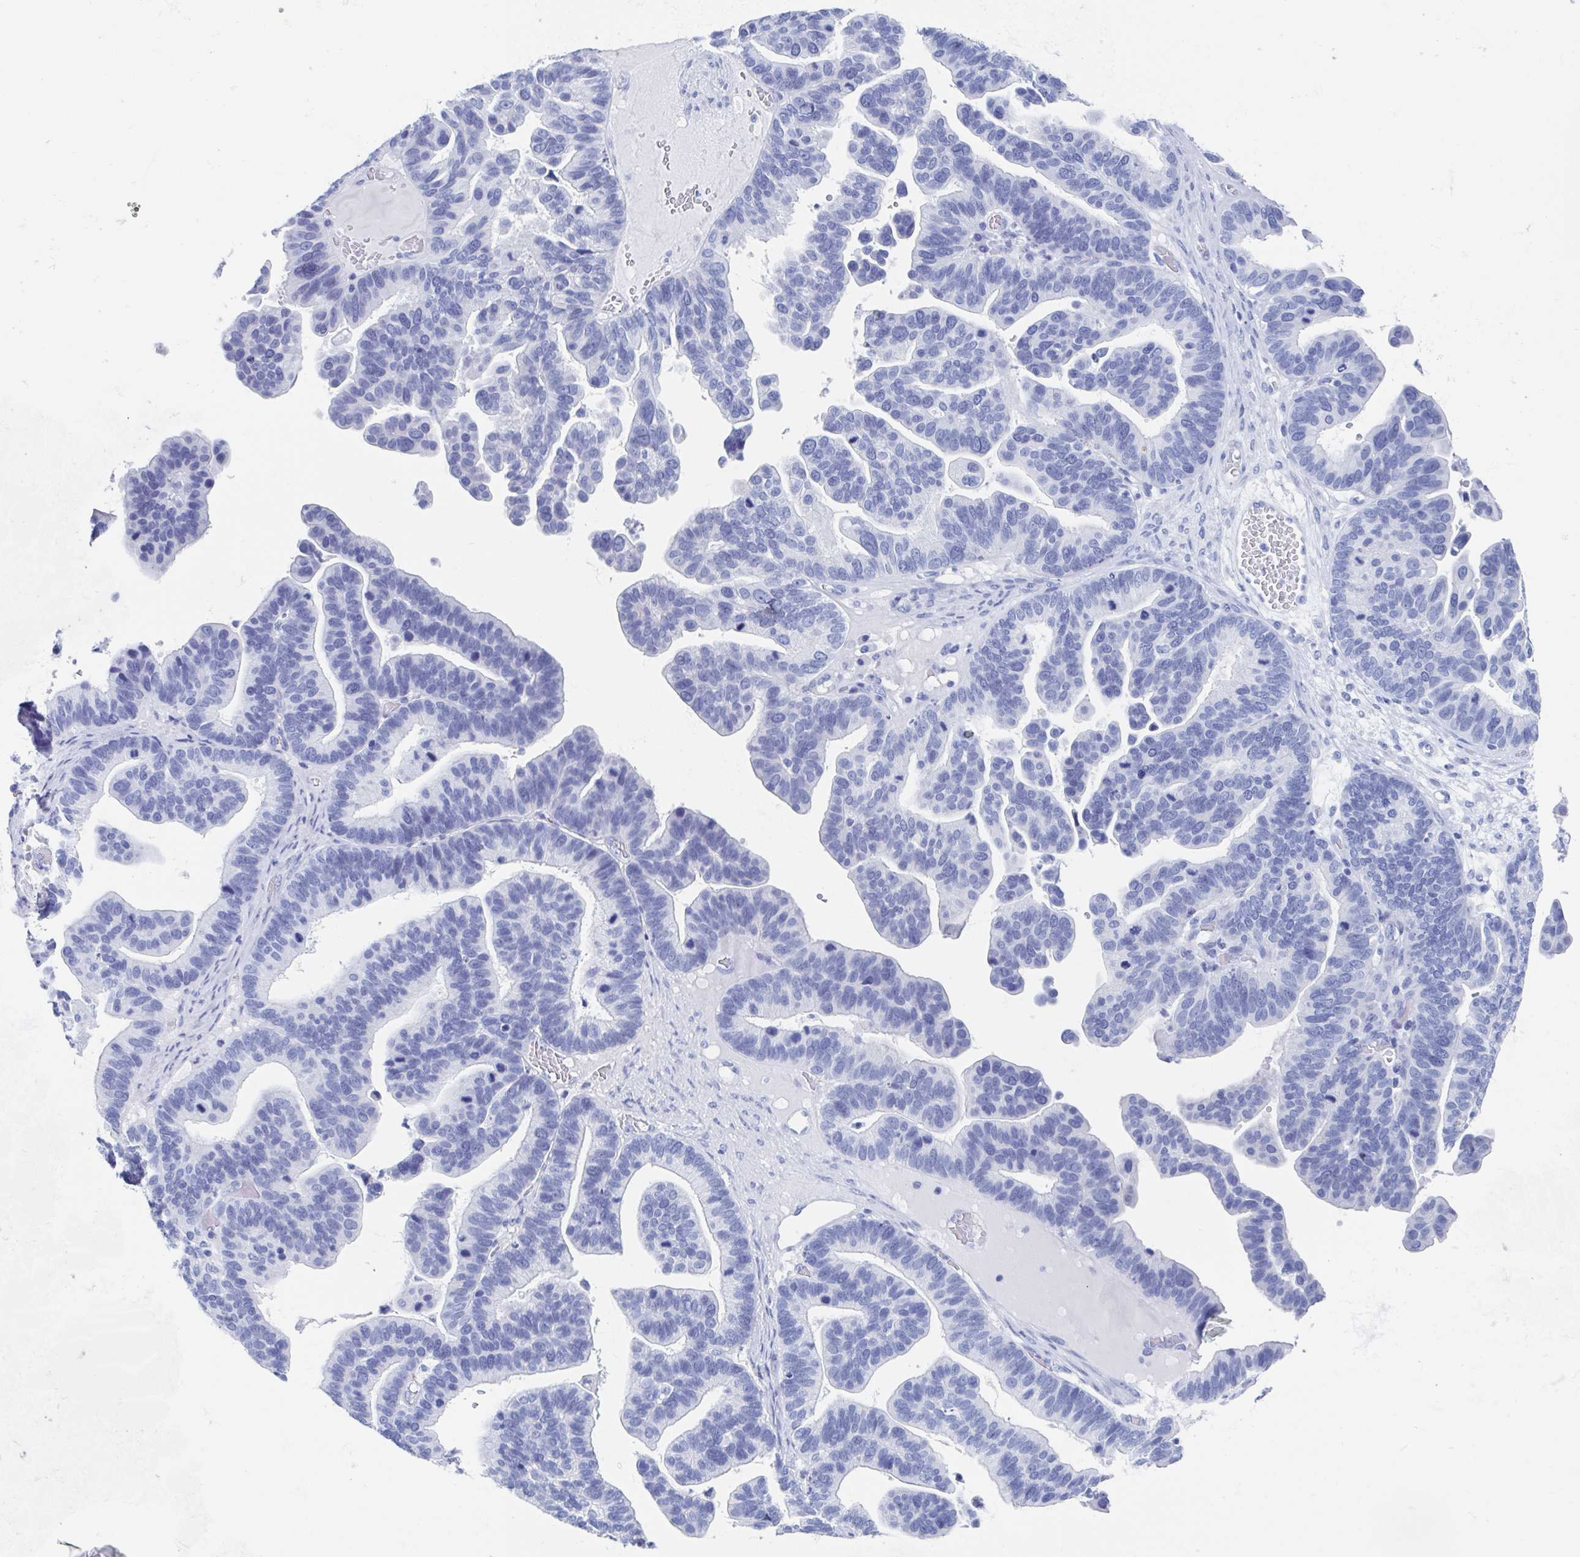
{"staining": {"intensity": "negative", "quantity": "none", "location": "none"}, "tissue": "ovarian cancer", "cell_type": "Tumor cells", "image_type": "cancer", "snomed": [{"axis": "morphology", "description": "Cystadenocarcinoma, serous, NOS"}, {"axis": "topography", "description": "Ovary"}], "caption": "The micrograph shows no staining of tumor cells in ovarian cancer.", "gene": "C10orf53", "patient": {"sex": "female", "age": 56}}